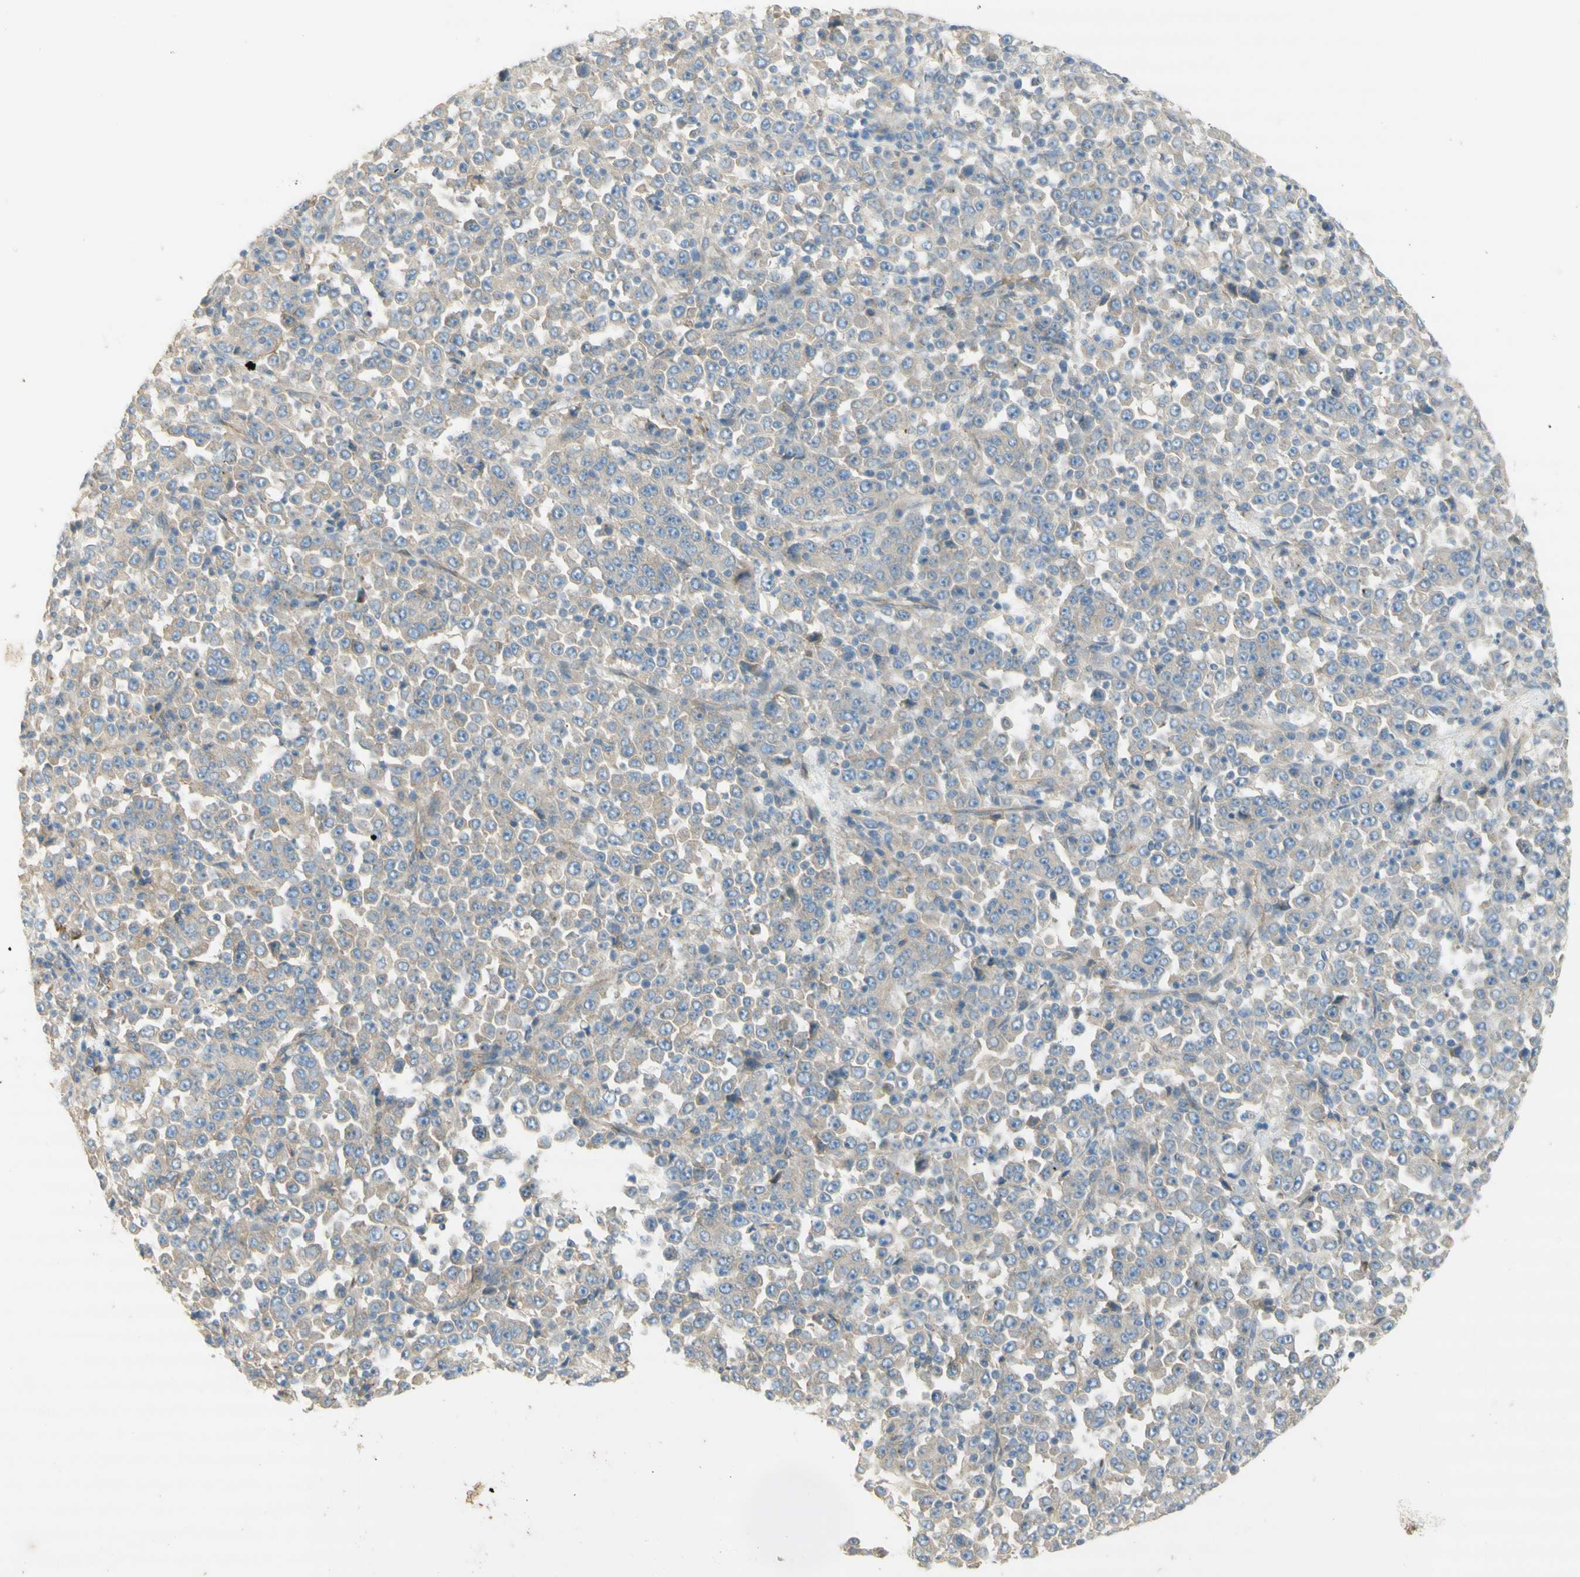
{"staining": {"intensity": "weak", "quantity": "25%-75%", "location": "cytoplasmic/membranous"}, "tissue": "stomach cancer", "cell_type": "Tumor cells", "image_type": "cancer", "snomed": [{"axis": "morphology", "description": "Normal tissue, NOS"}, {"axis": "morphology", "description": "Adenocarcinoma, NOS"}, {"axis": "topography", "description": "Stomach, upper"}, {"axis": "topography", "description": "Stomach"}], "caption": "This is an image of immunohistochemistry (IHC) staining of stomach adenocarcinoma, which shows weak staining in the cytoplasmic/membranous of tumor cells.", "gene": "DYNC1H1", "patient": {"sex": "male", "age": 59}}